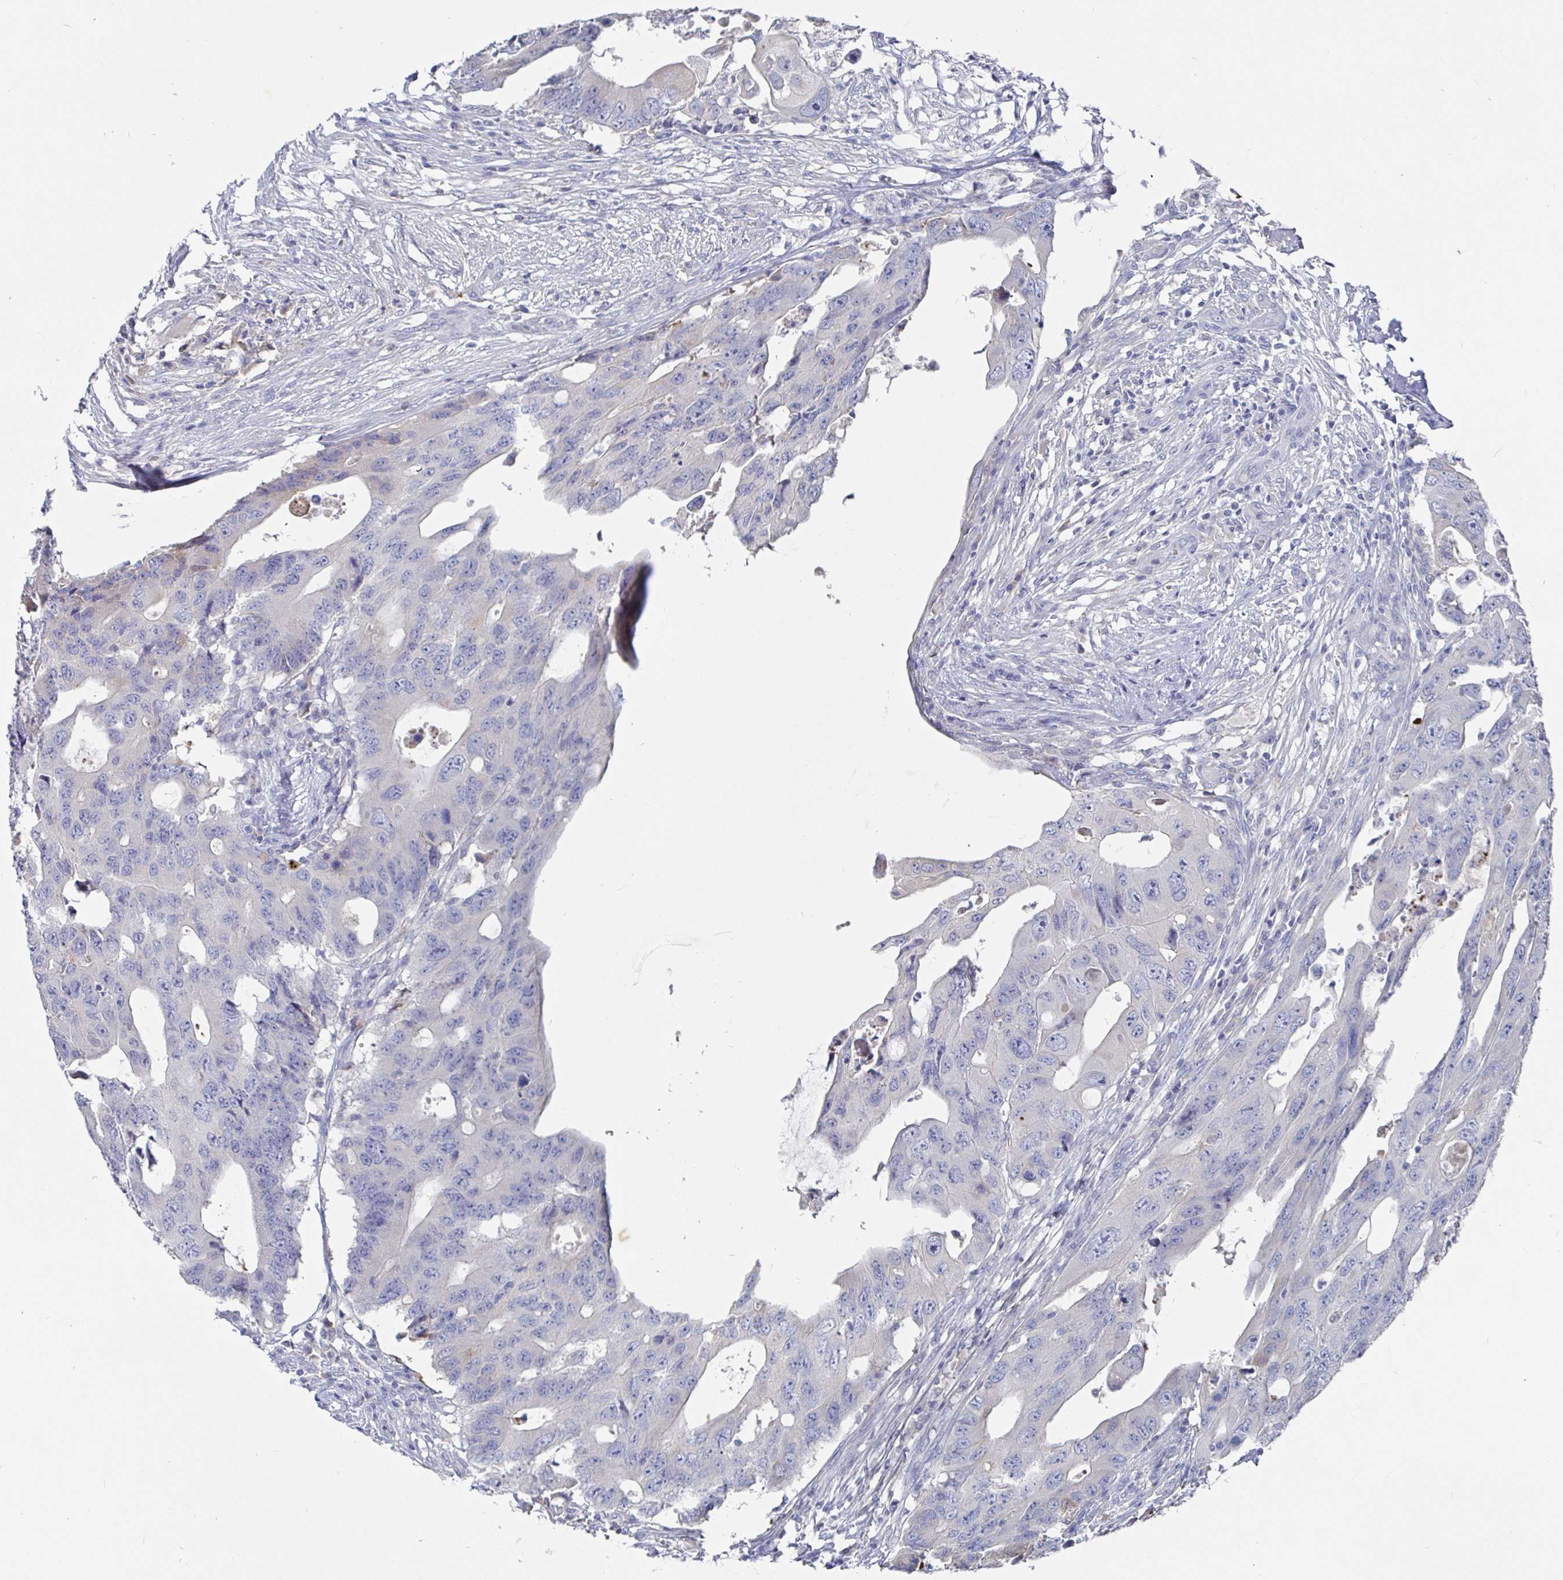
{"staining": {"intensity": "negative", "quantity": "none", "location": "none"}, "tissue": "colorectal cancer", "cell_type": "Tumor cells", "image_type": "cancer", "snomed": [{"axis": "morphology", "description": "Adenocarcinoma, NOS"}, {"axis": "topography", "description": "Colon"}], "caption": "The photomicrograph displays no significant expression in tumor cells of colorectal cancer. (DAB immunohistochemistry visualized using brightfield microscopy, high magnification).", "gene": "GPR148", "patient": {"sex": "male", "age": 71}}